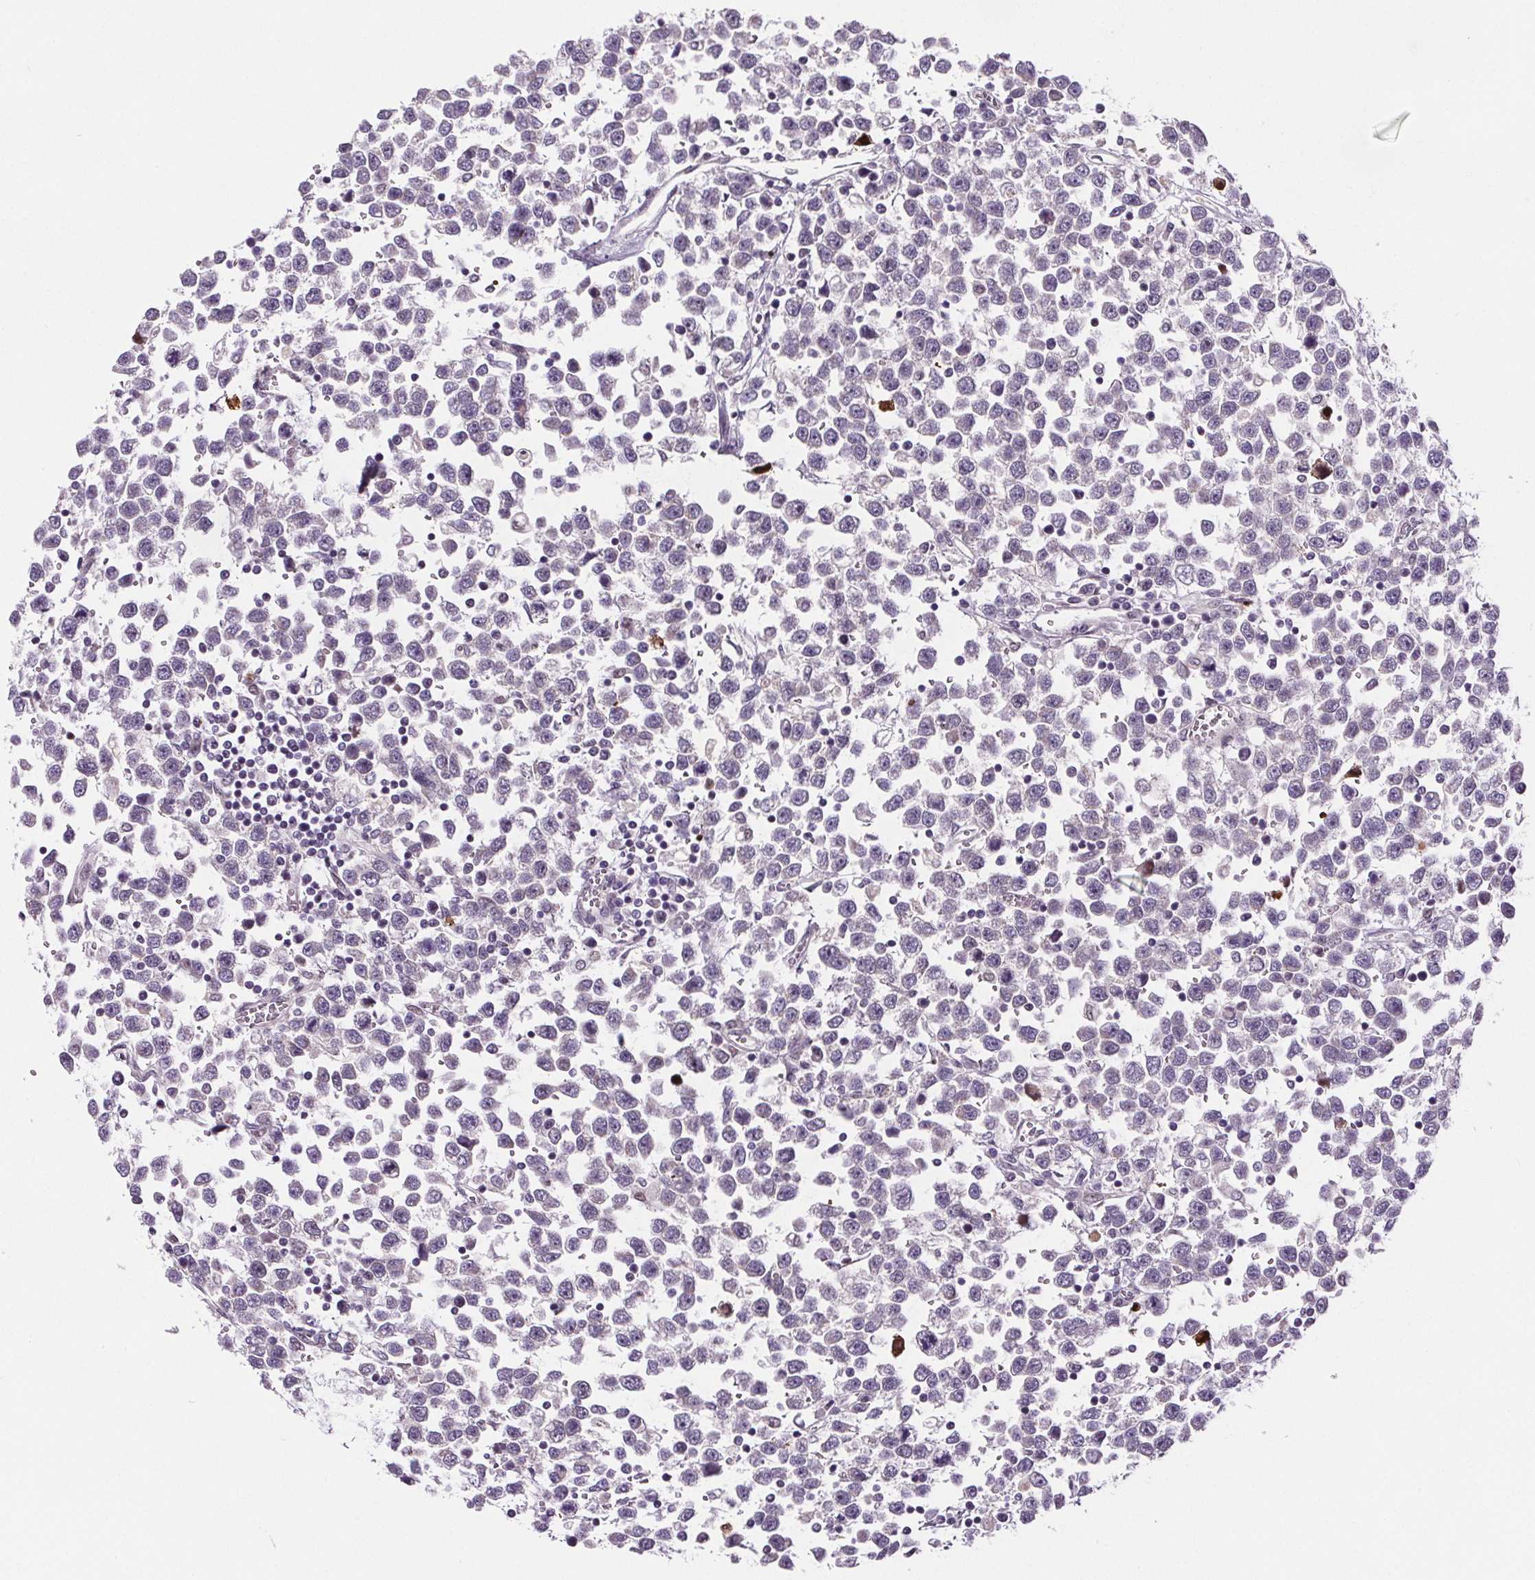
{"staining": {"intensity": "weak", "quantity": "<25%", "location": "cytoplasmic/membranous"}, "tissue": "testis cancer", "cell_type": "Tumor cells", "image_type": "cancer", "snomed": [{"axis": "morphology", "description": "Seminoma, NOS"}, {"axis": "topography", "description": "Testis"}], "caption": "Immunohistochemistry (IHC) micrograph of human testis cancer (seminoma) stained for a protein (brown), which demonstrates no expression in tumor cells.", "gene": "SUCLA2", "patient": {"sex": "male", "age": 34}}